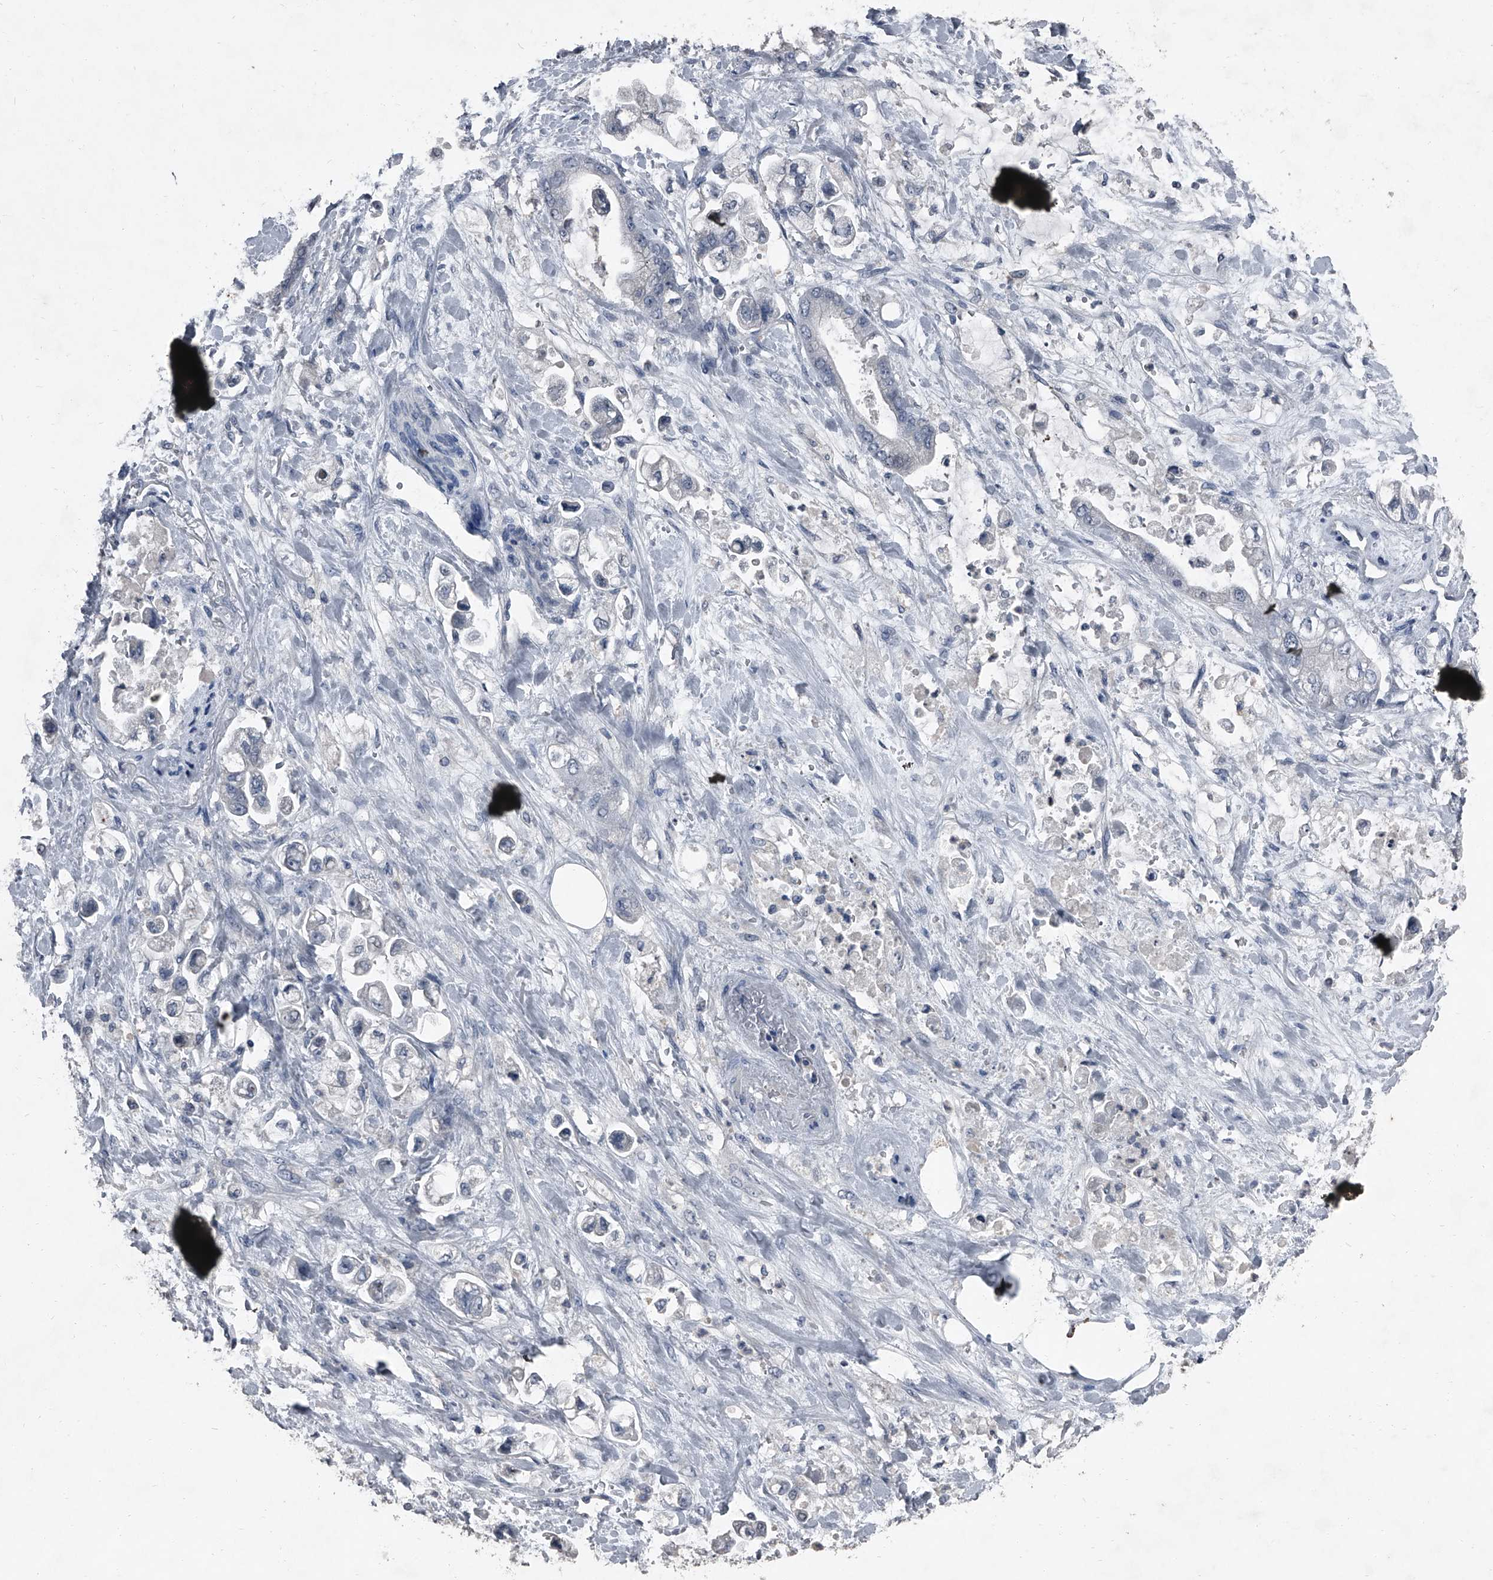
{"staining": {"intensity": "negative", "quantity": "none", "location": "none"}, "tissue": "stomach cancer", "cell_type": "Tumor cells", "image_type": "cancer", "snomed": [{"axis": "morphology", "description": "Adenocarcinoma, NOS"}, {"axis": "topography", "description": "Stomach"}], "caption": "Tumor cells are negative for protein expression in human stomach cancer.", "gene": "HEPHL1", "patient": {"sex": "male", "age": 62}}